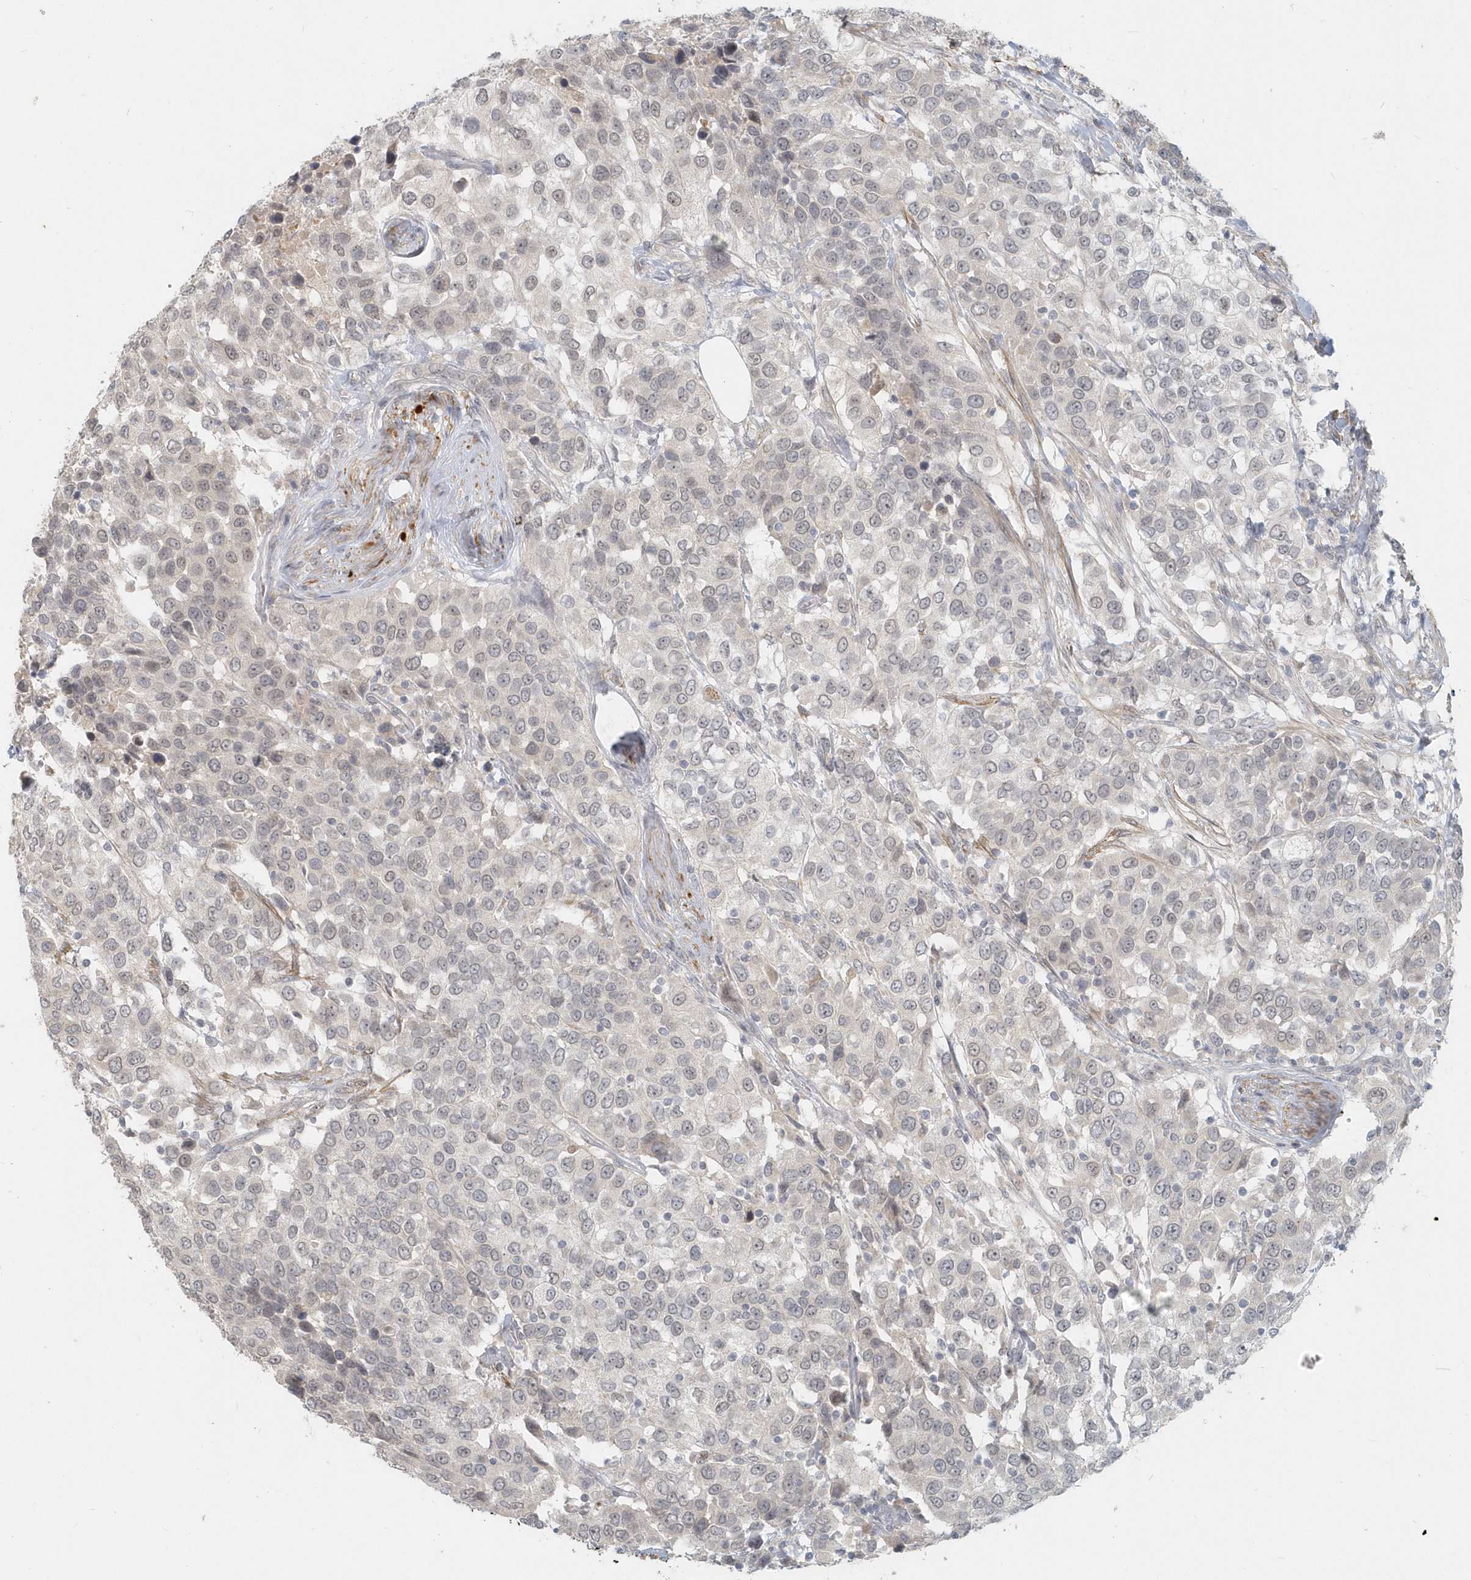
{"staining": {"intensity": "weak", "quantity": "<25%", "location": "nuclear"}, "tissue": "urothelial cancer", "cell_type": "Tumor cells", "image_type": "cancer", "snomed": [{"axis": "morphology", "description": "Urothelial carcinoma, High grade"}, {"axis": "topography", "description": "Urinary bladder"}], "caption": "There is no significant staining in tumor cells of urothelial cancer. Brightfield microscopy of immunohistochemistry (IHC) stained with DAB (brown) and hematoxylin (blue), captured at high magnification.", "gene": "NAPB", "patient": {"sex": "female", "age": 80}}